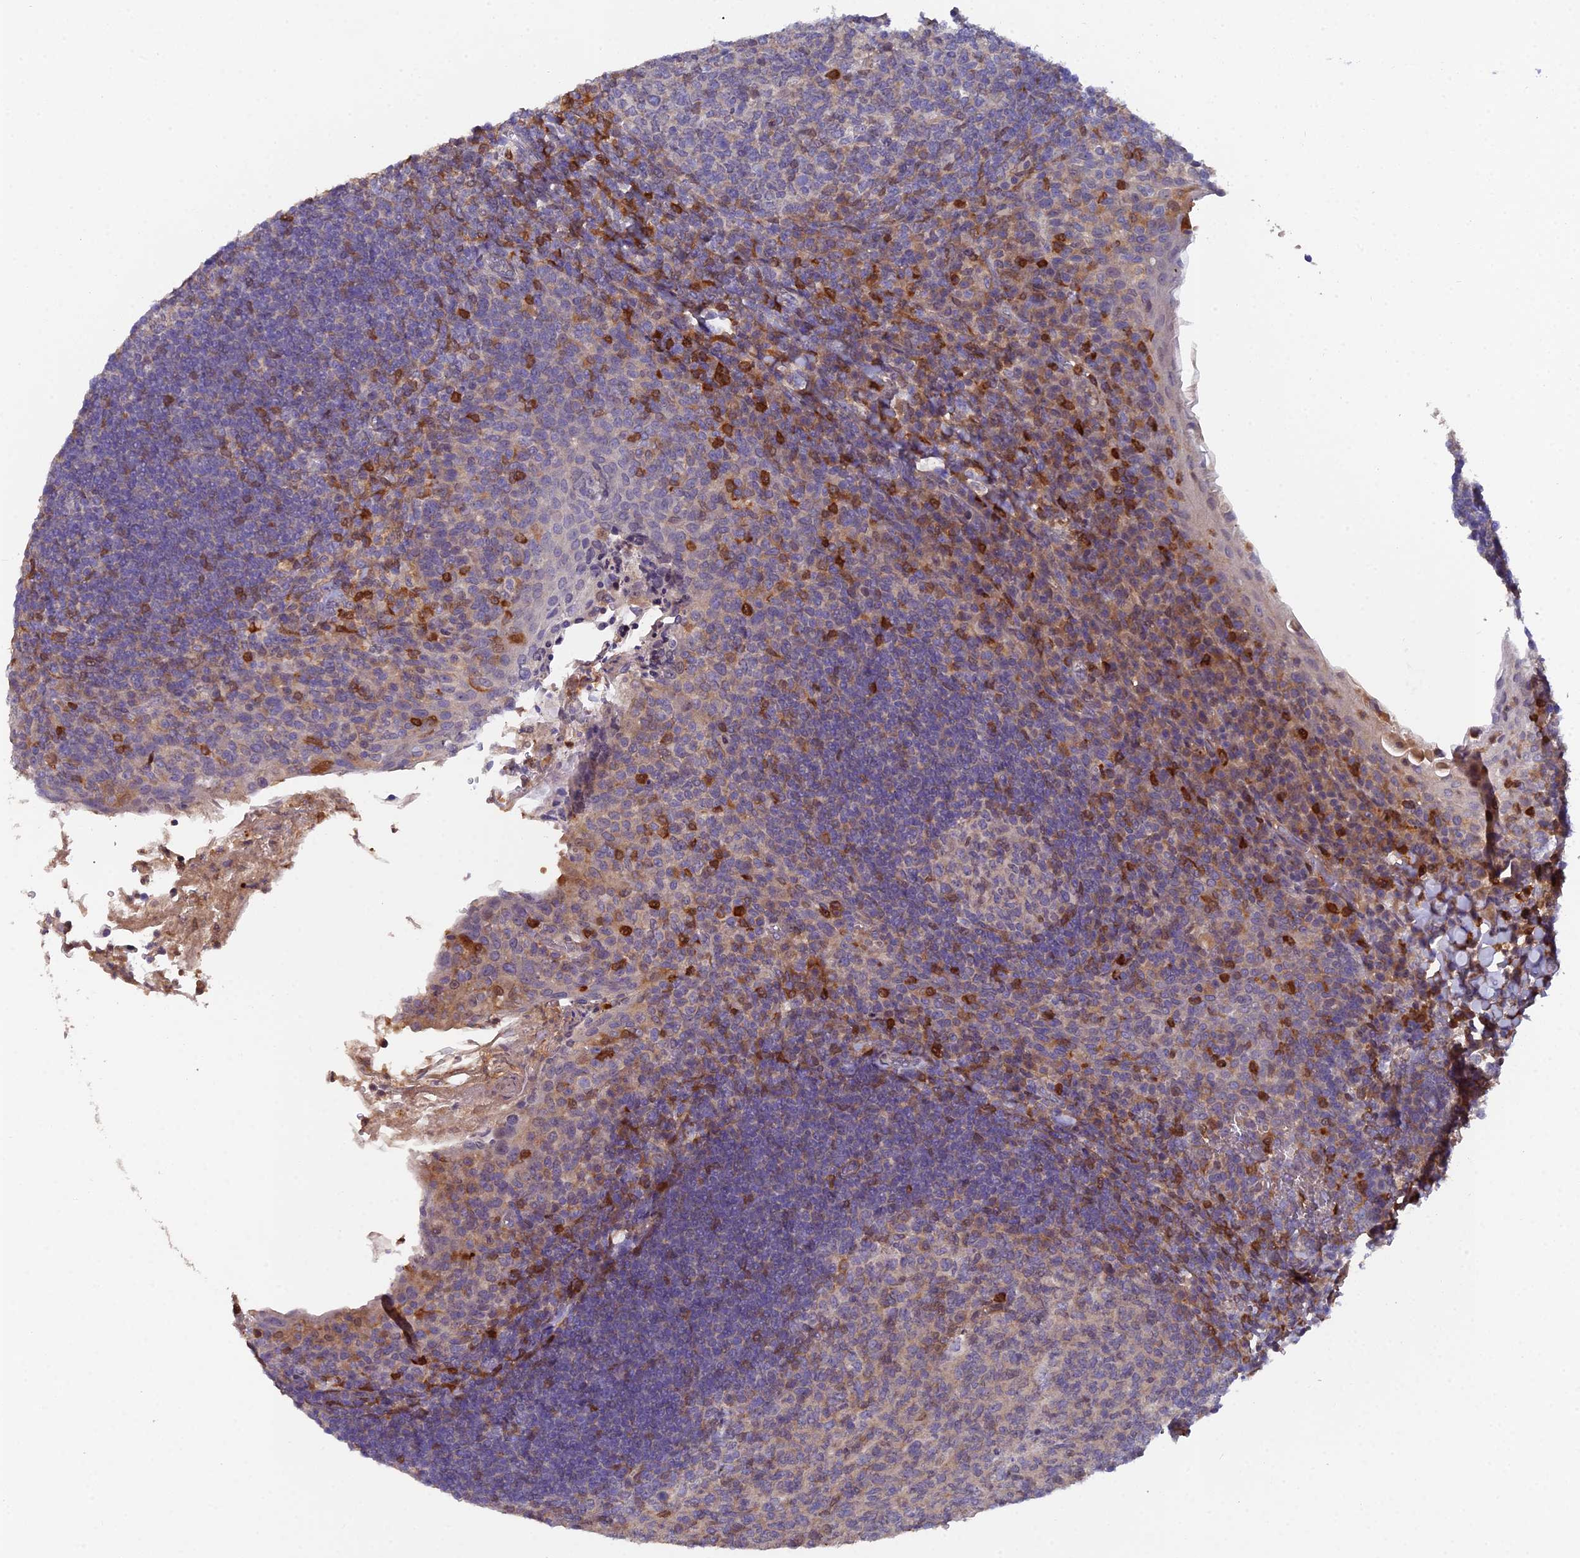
{"staining": {"intensity": "weak", "quantity": "25%-75%", "location": "cytoplasmic/membranous"}, "tissue": "tonsil", "cell_type": "Germinal center cells", "image_type": "normal", "snomed": [{"axis": "morphology", "description": "Normal tissue, NOS"}, {"axis": "topography", "description": "Tonsil"}], "caption": "Immunohistochemical staining of benign human tonsil displays 25%-75% levels of weak cytoplasmic/membranous protein positivity in approximately 25%-75% of germinal center cells.", "gene": "GALK2", "patient": {"sex": "female", "age": 10}}